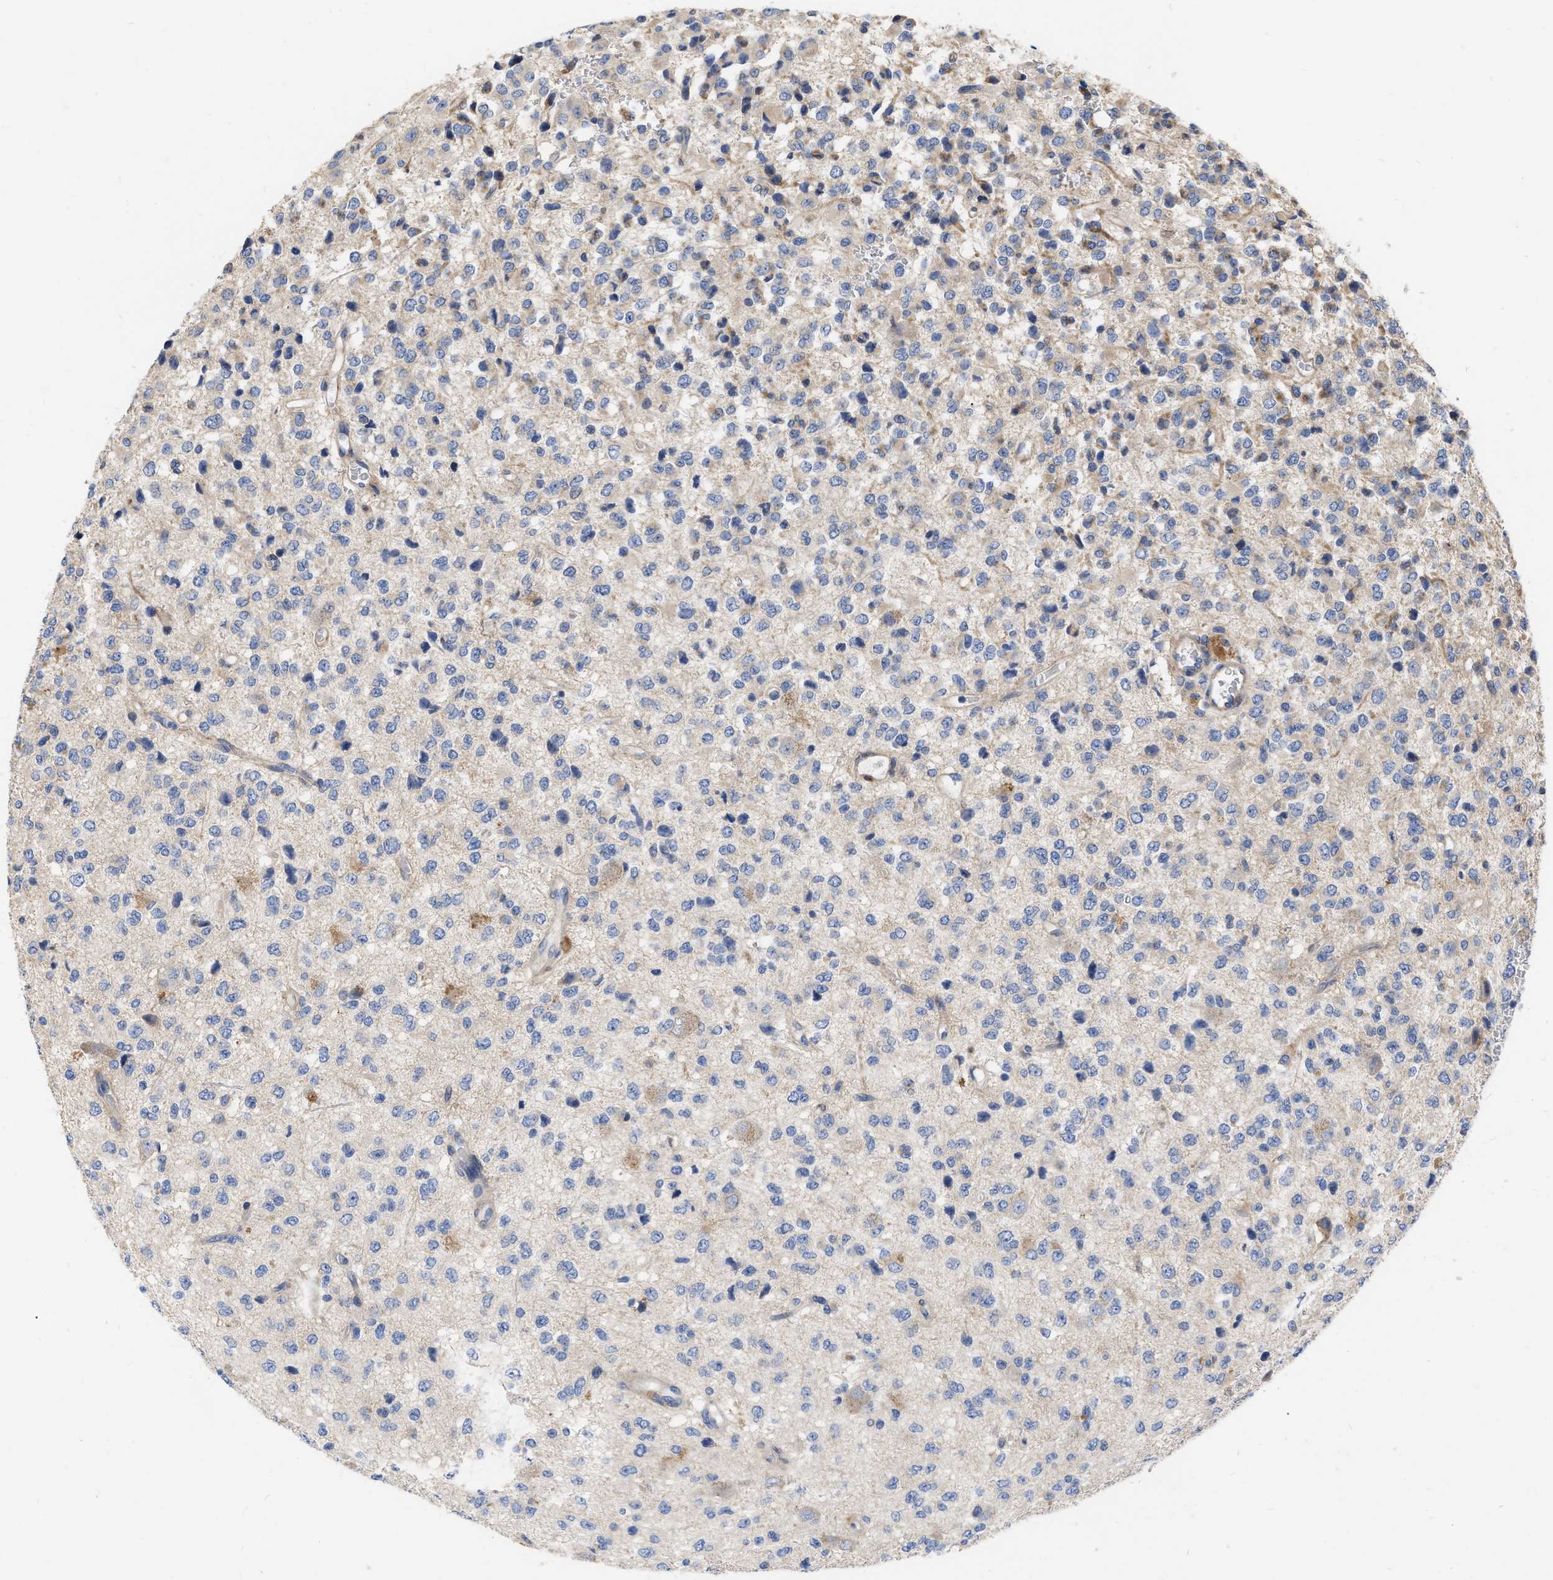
{"staining": {"intensity": "weak", "quantity": "<25%", "location": "cytoplasmic/membranous"}, "tissue": "glioma", "cell_type": "Tumor cells", "image_type": "cancer", "snomed": [{"axis": "morphology", "description": "Glioma, malignant, High grade"}, {"axis": "topography", "description": "pancreas cauda"}], "caption": "Tumor cells show no significant protein staining in malignant glioma (high-grade). (Stains: DAB (3,3'-diaminobenzidine) IHC with hematoxylin counter stain, Microscopy: brightfield microscopy at high magnification).", "gene": "MLST8", "patient": {"sex": "male", "age": 60}}